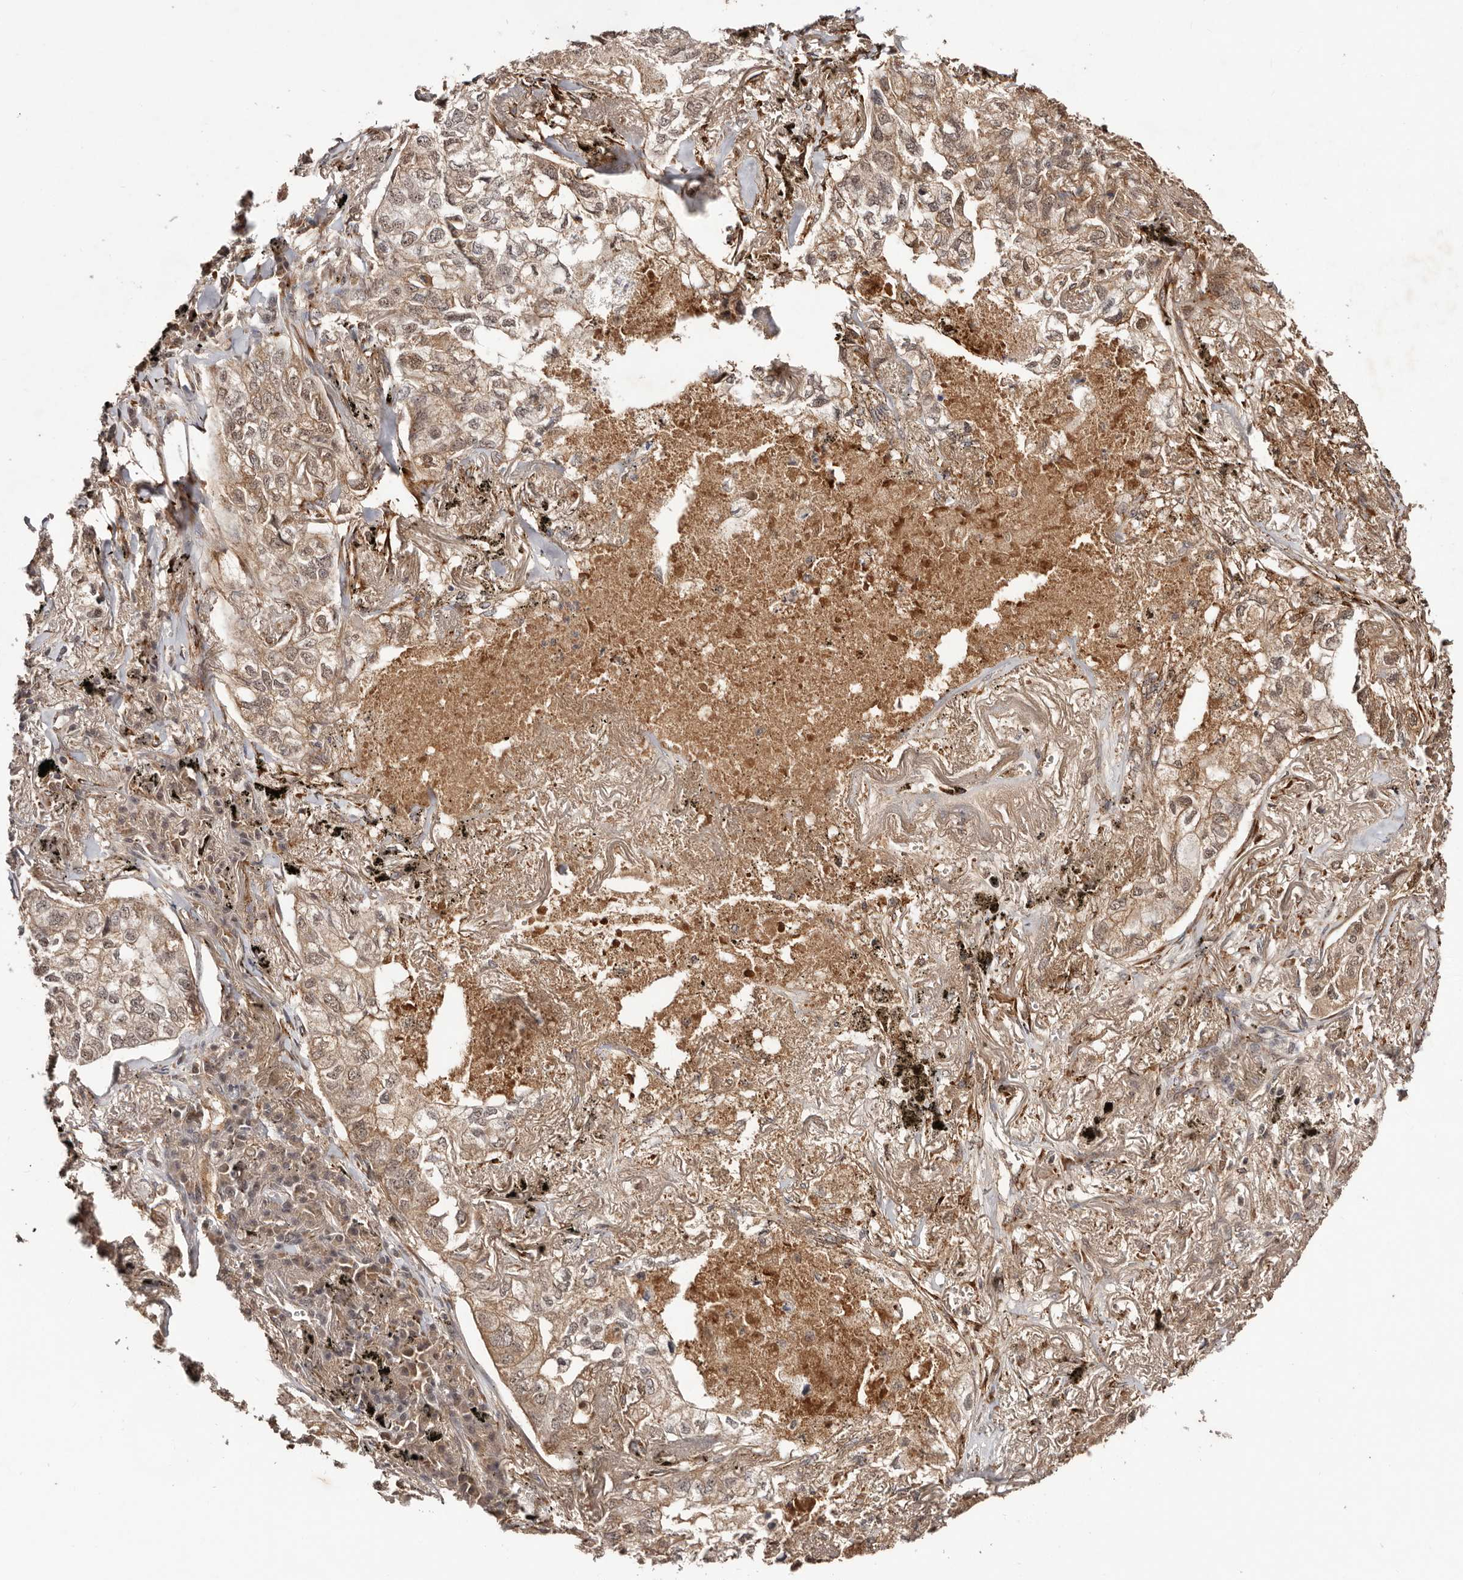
{"staining": {"intensity": "moderate", "quantity": ">75%", "location": "cytoplasmic/membranous,nuclear"}, "tissue": "lung cancer", "cell_type": "Tumor cells", "image_type": "cancer", "snomed": [{"axis": "morphology", "description": "Adenocarcinoma, NOS"}, {"axis": "topography", "description": "Lung"}], "caption": "Lung cancer stained for a protein (brown) exhibits moderate cytoplasmic/membranous and nuclear positive positivity in about >75% of tumor cells.", "gene": "BICRAL", "patient": {"sex": "male", "age": 65}}